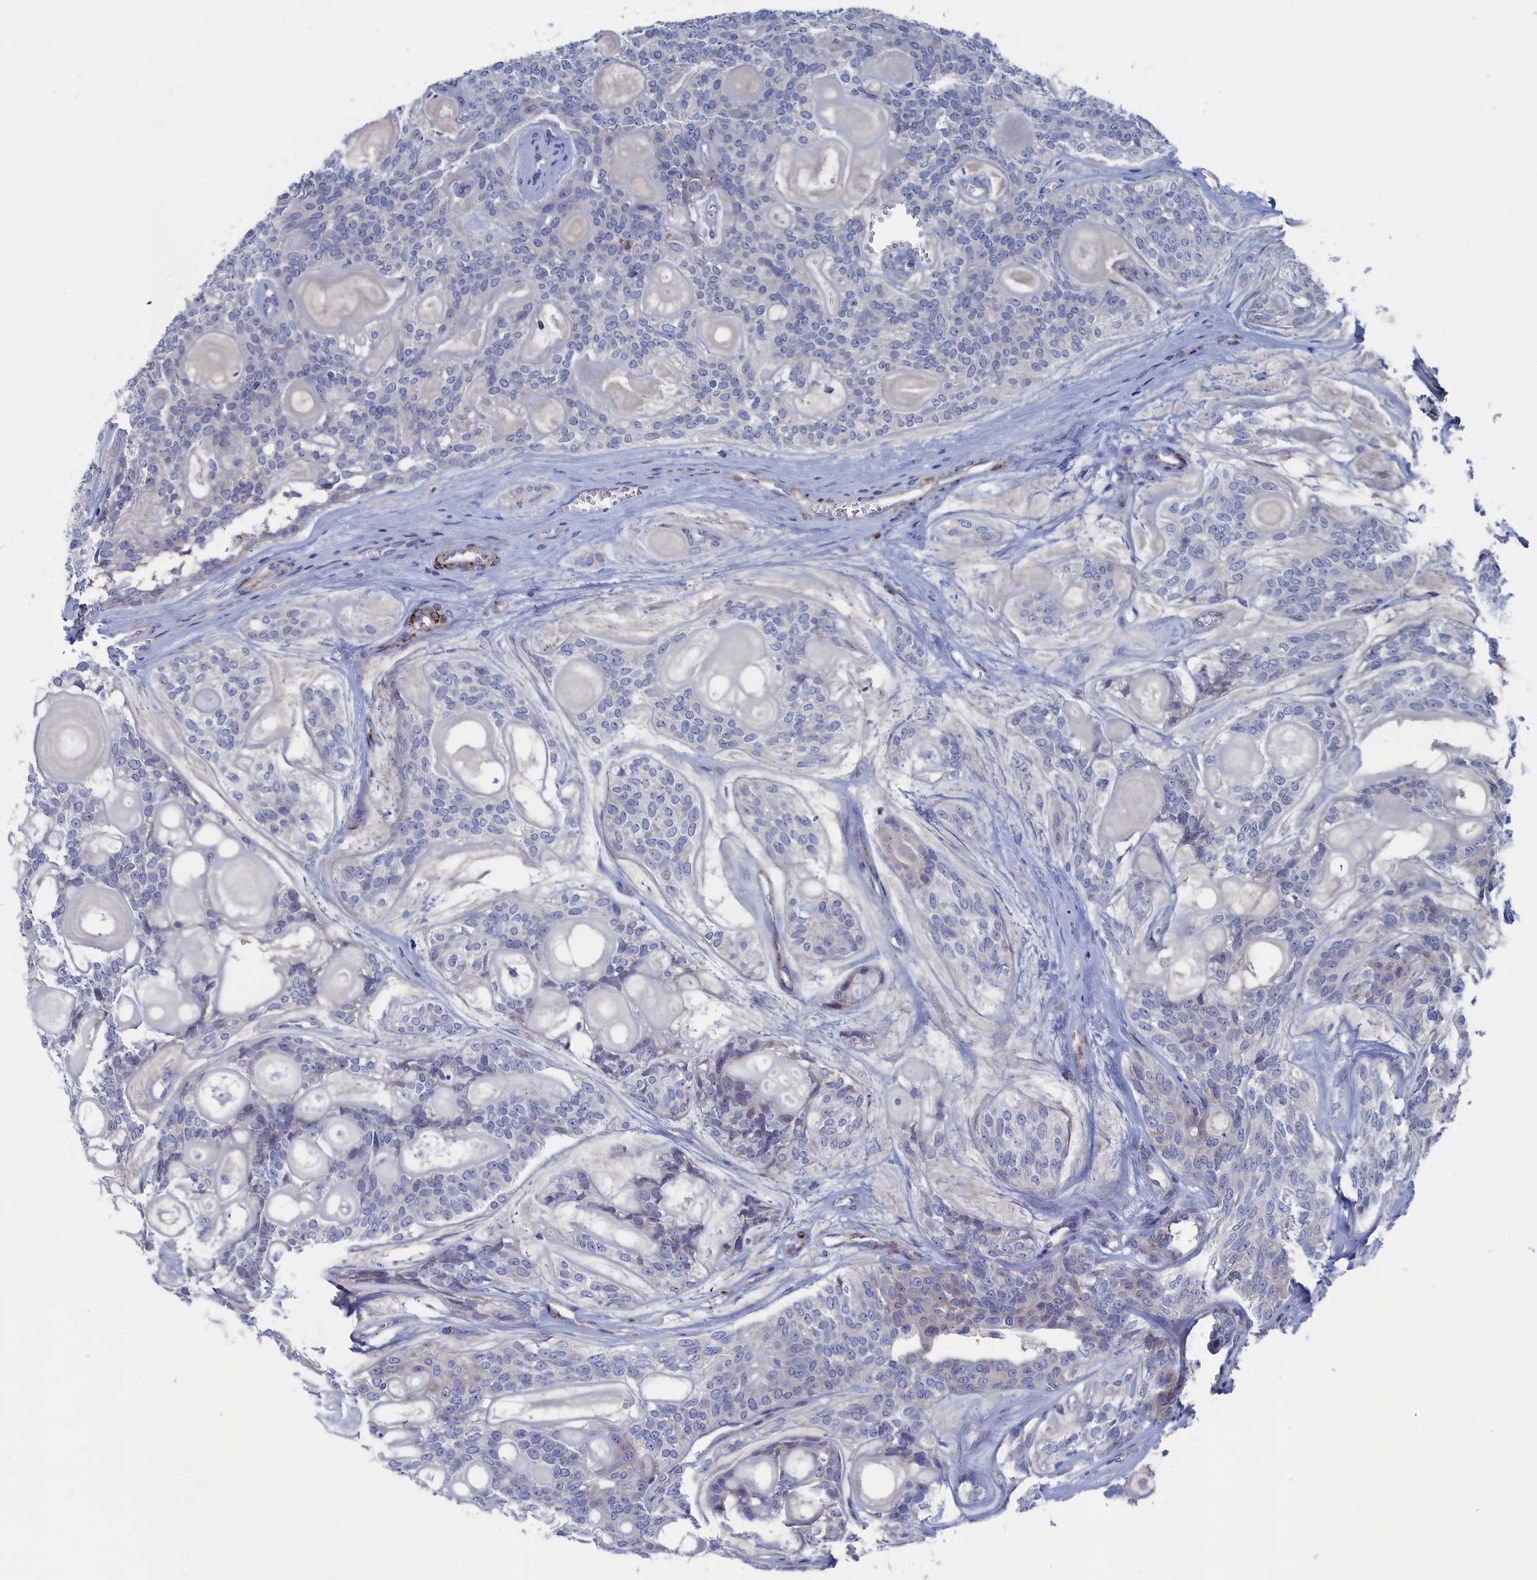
{"staining": {"intensity": "negative", "quantity": "none", "location": "none"}, "tissue": "head and neck cancer", "cell_type": "Tumor cells", "image_type": "cancer", "snomed": [{"axis": "morphology", "description": "Adenocarcinoma, NOS"}, {"axis": "topography", "description": "Head-Neck"}], "caption": "A histopathology image of adenocarcinoma (head and neck) stained for a protein reveals no brown staining in tumor cells. (DAB IHC visualized using brightfield microscopy, high magnification).", "gene": "CEND1", "patient": {"sex": "male", "age": 66}}